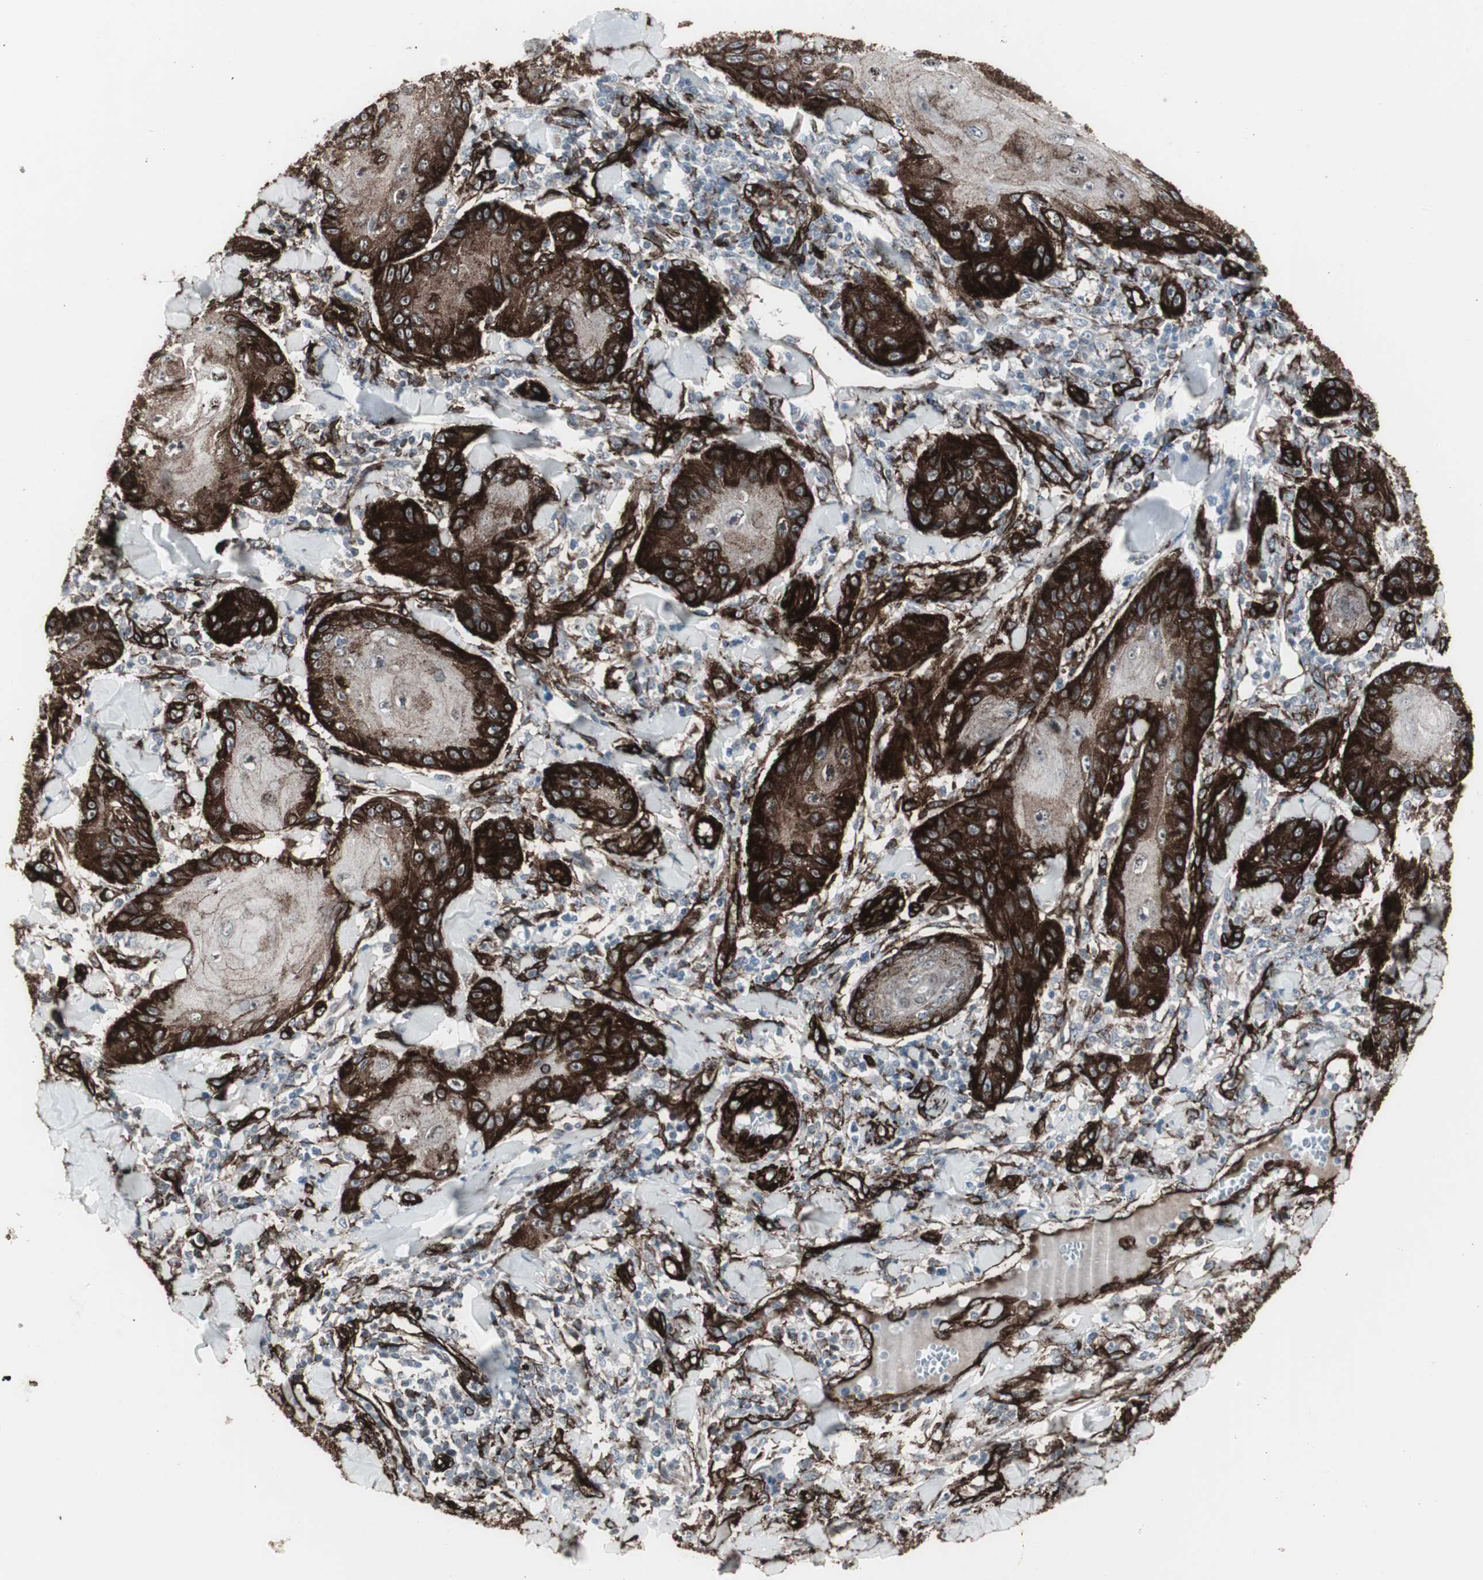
{"staining": {"intensity": "strong", "quantity": ">75%", "location": "cytoplasmic/membranous"}, "tissue": "skin cancer", "cell_type": "Tumor cells", "image_type": "cancer", "snomed": [{"axis": "morphology", "description": "Squamous cell carcinoma, NOS"}, {"axis": "topography", "description": "Skin"}], "caption": "Squamous cell carcinoma (skin) tissue displays strong cytoplasmic/membranous staining in approximately >75% of tumor cells The staining was performed using DAB (3,3'-diaminobenzidine) to visualize the protein expression in brown, while the nuclei were stained in blue with hematoxylin (Magnification: 20x).", "gene": "PDGFA", "patient": {"sex": "female", "age": 78}}